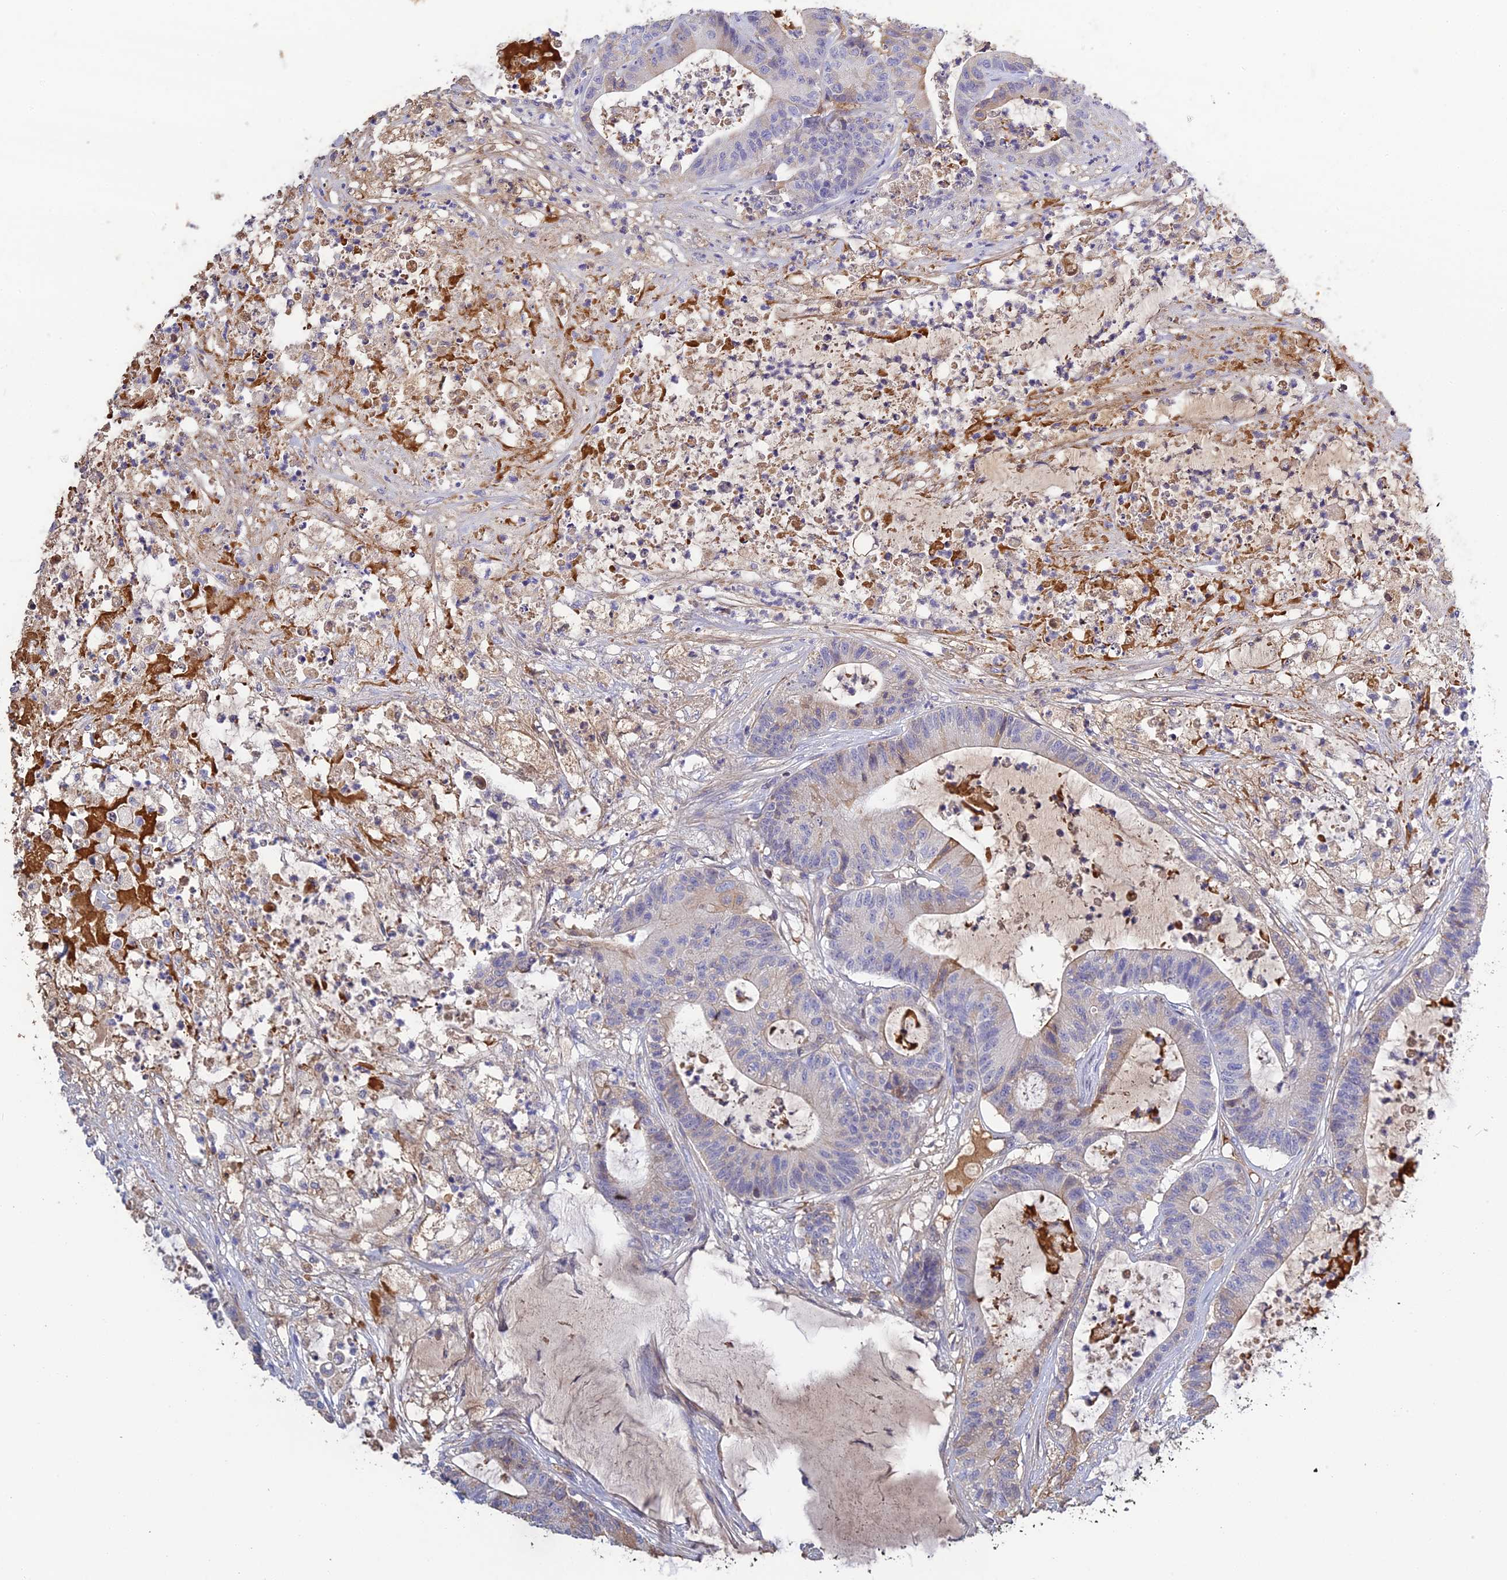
{"staining": {"intensity": "moderate", "quantity": "<25%", "location": "cytoplasmic/membranous"}, "tissue": "colorectal cancer", "cell_type": "Tumor cells", "image_type": "cancer", "snomed": [{"axis": "morphology", "description": "Adenocarcinoma, NOS"}, {"axis": "topography", "description": "Colon"}], "caption": "The immunohistochemical stain shows moderate cytoplasmic/membranous expression in tumor cells of colorectal cancer (adenocarcinoma) tissue.", "gene": "PZP", "patient": {"sex": "female", "age": 84}}